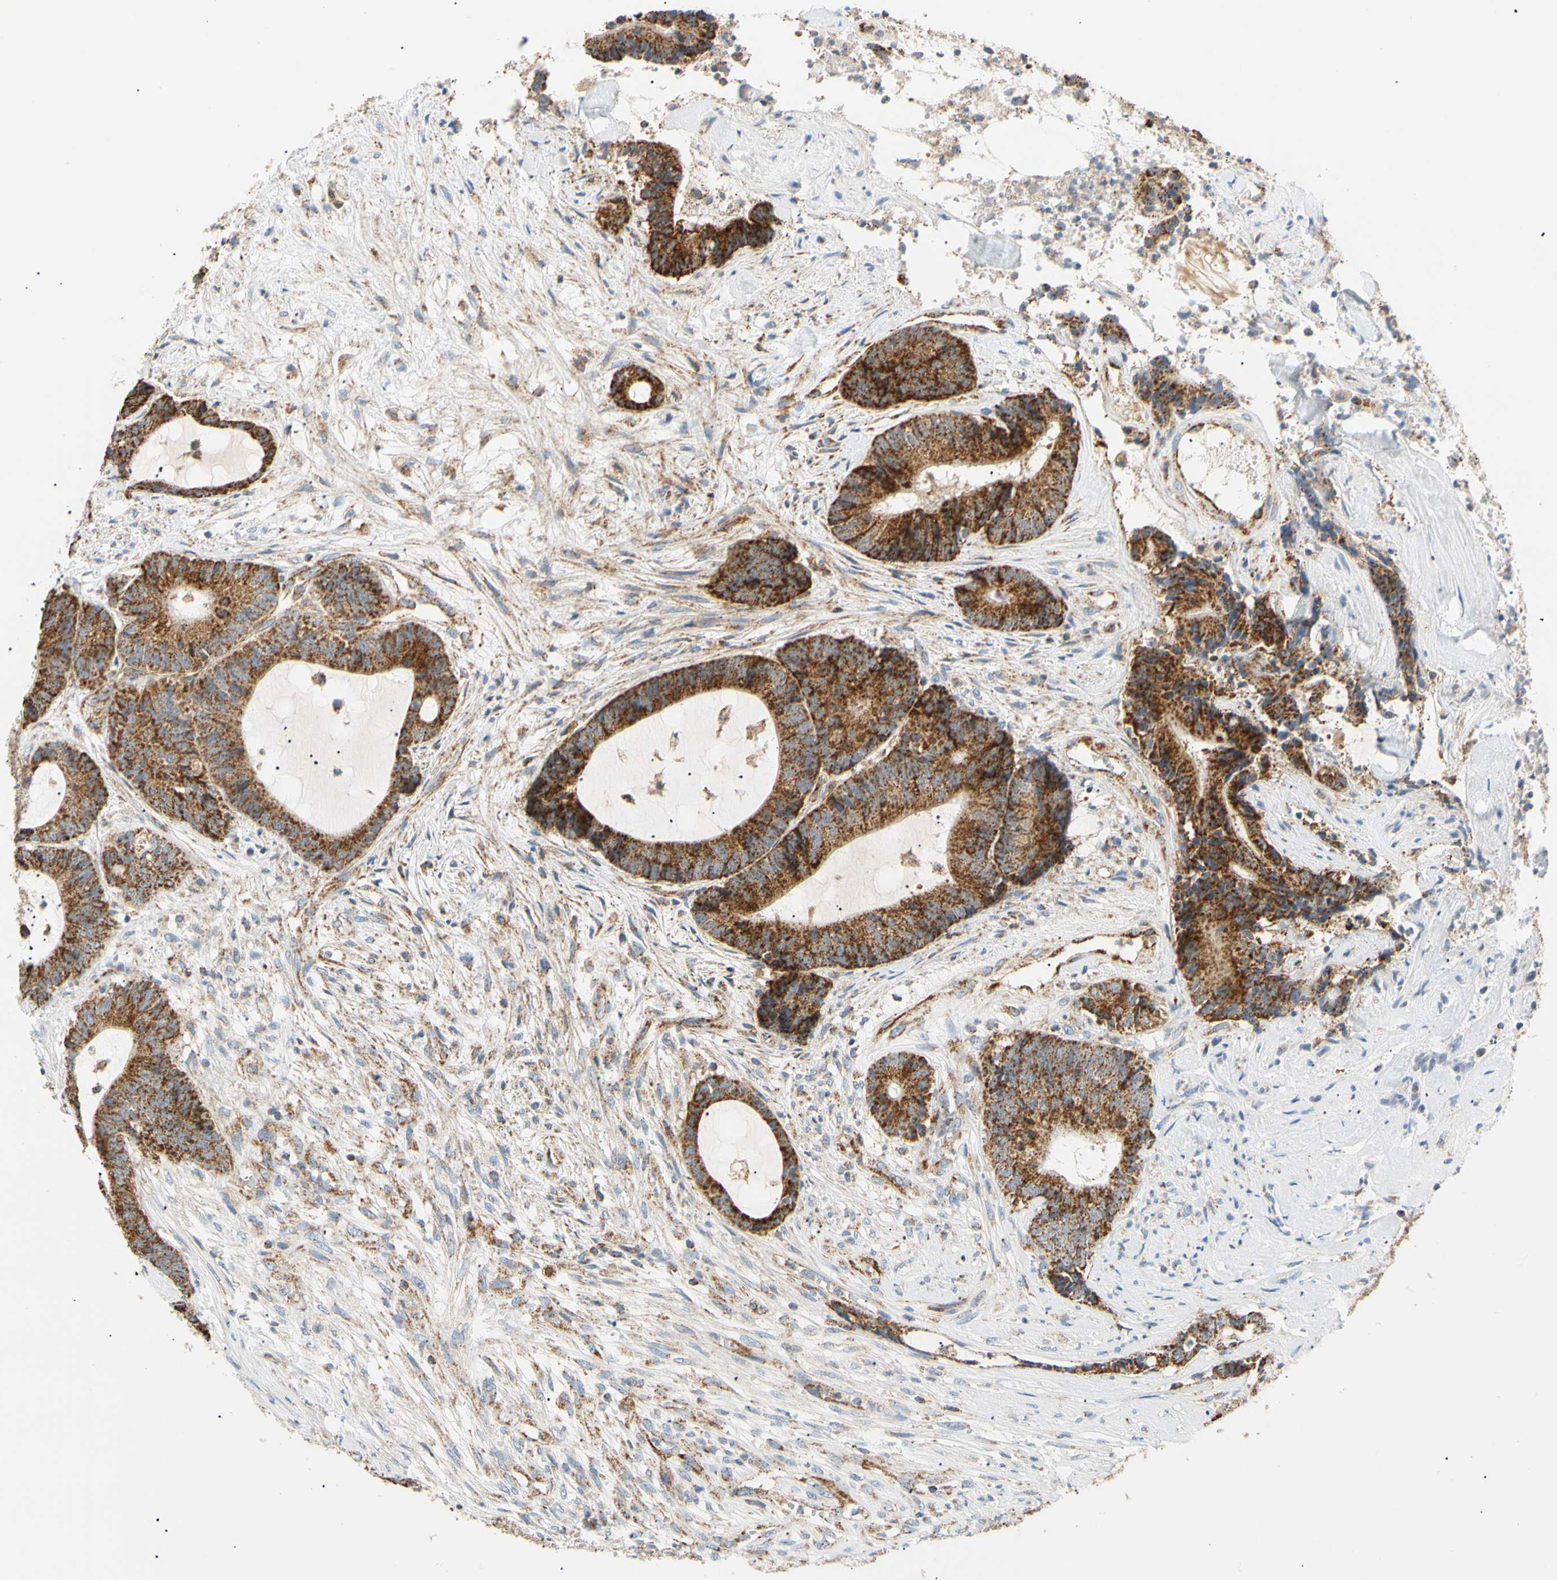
{"staining": {"intensity": "strong", "quantity": ">75%", "location": "cytoplasmic/membranous"}, "tissue": "colorectal cancer", "cell_type": "Tumor cells", "image_type": "cancer", "snomed": [{"axis": "morphology", "description": "Adenocarcinoma, NOS"}, {"axis": "topography", "description": "Colon"}], "caption": "This is a histology image of immunohistochemistry staining of adenocarcinoma (colorectal), which shows strong expression in the cytoplasmic/membranous of tumor cells.", "gene": "ACAT1", "patient": {"sex": "female", "age": 84}}